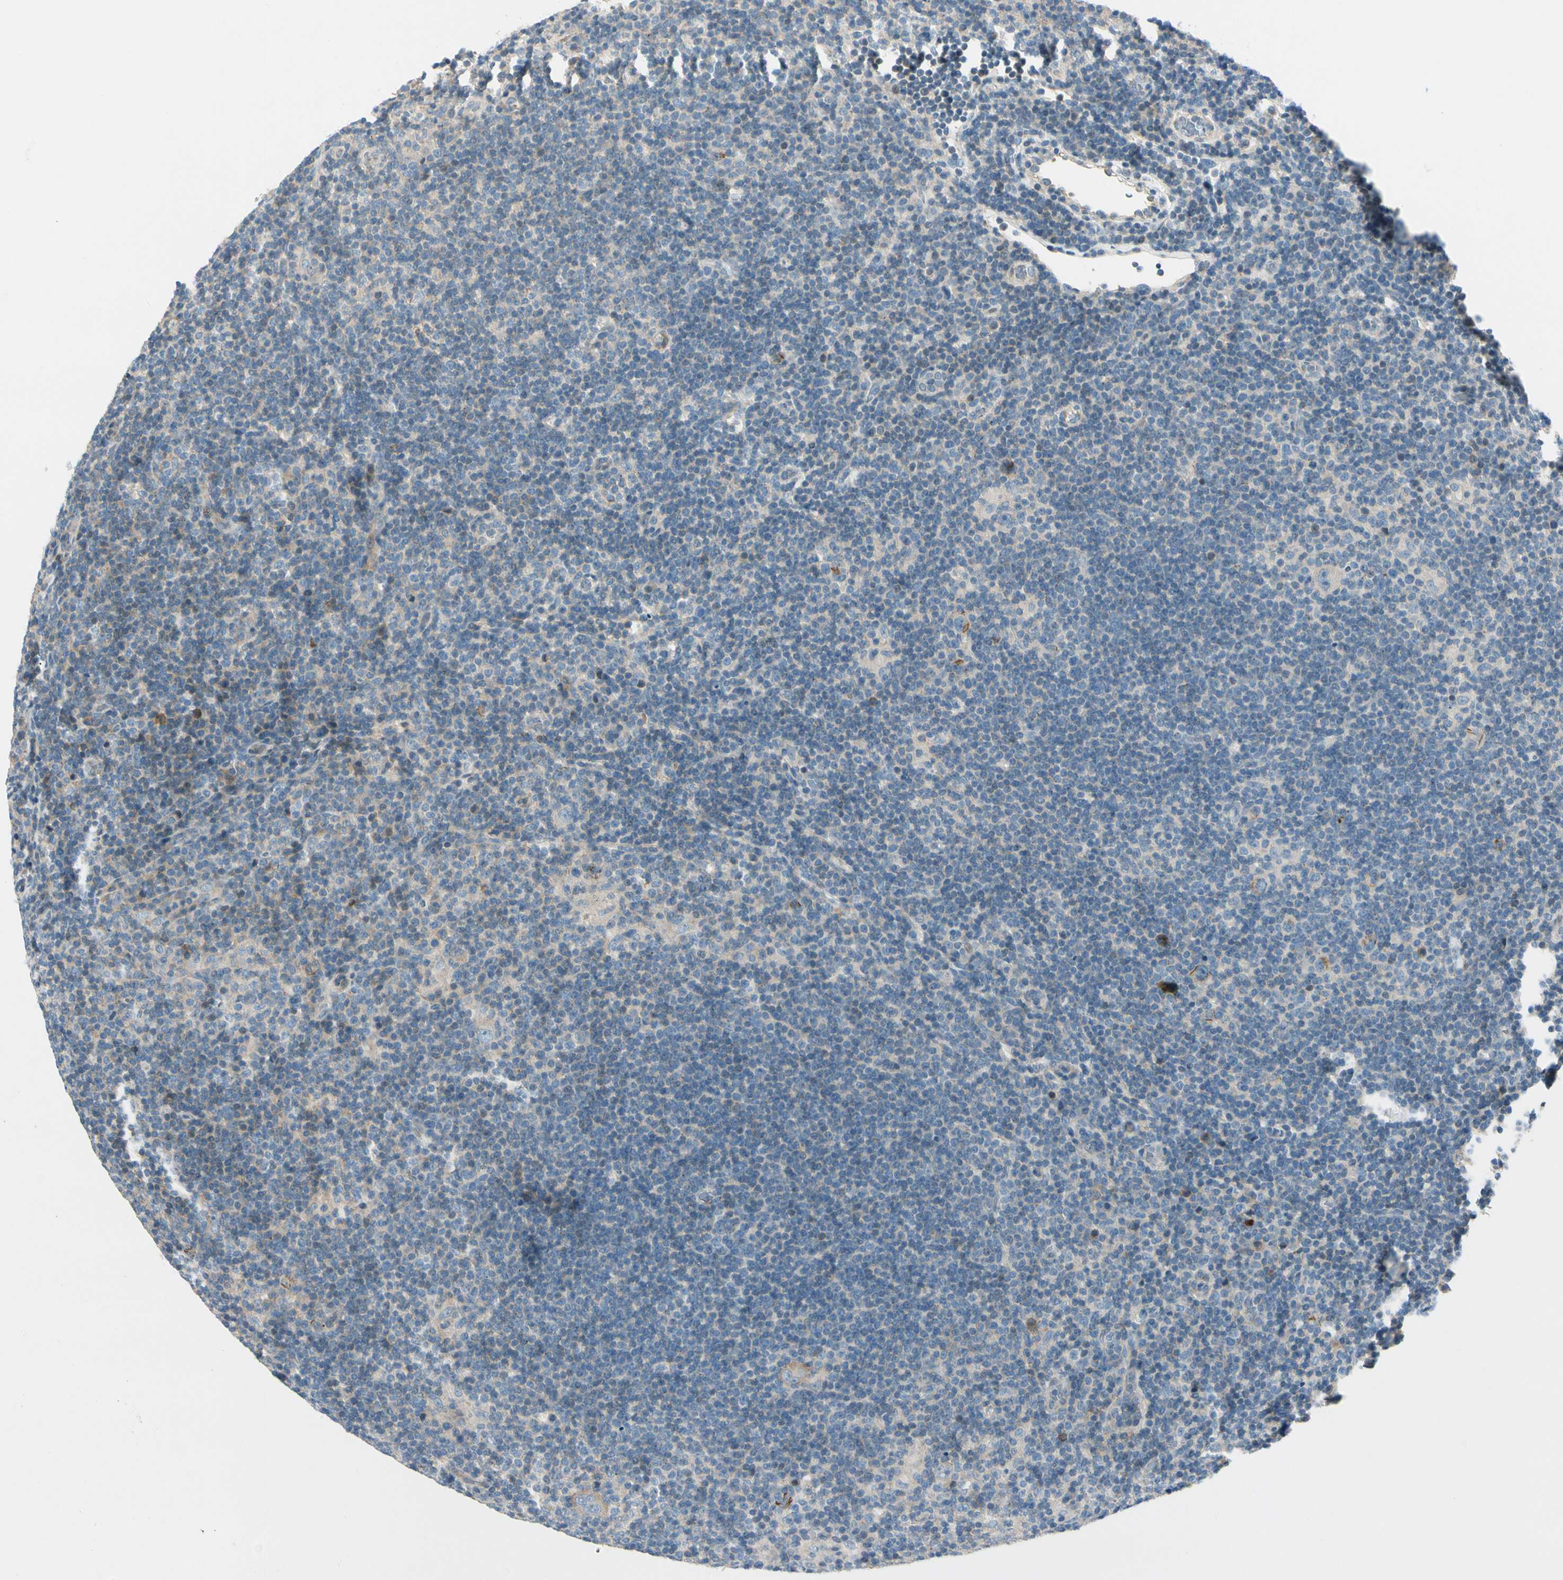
{"staining": {"intensity": "negative", "quantity": "none", "location": "none"}, "tissue": "lymphoma", "cell_type": "Tumor cells", "image_type": "cancer", "snomed": [{"axis": "morphology", "description": "Hodgkin's disease, NOS"}, {"axis": "topography", "description": "Lymph node"}], "caption": "Human lymphoma stained for a protein using IHC shows no staining in tumor cells.", "gene": "CDH6", "patient": {"sex": "female", "age": 57}}